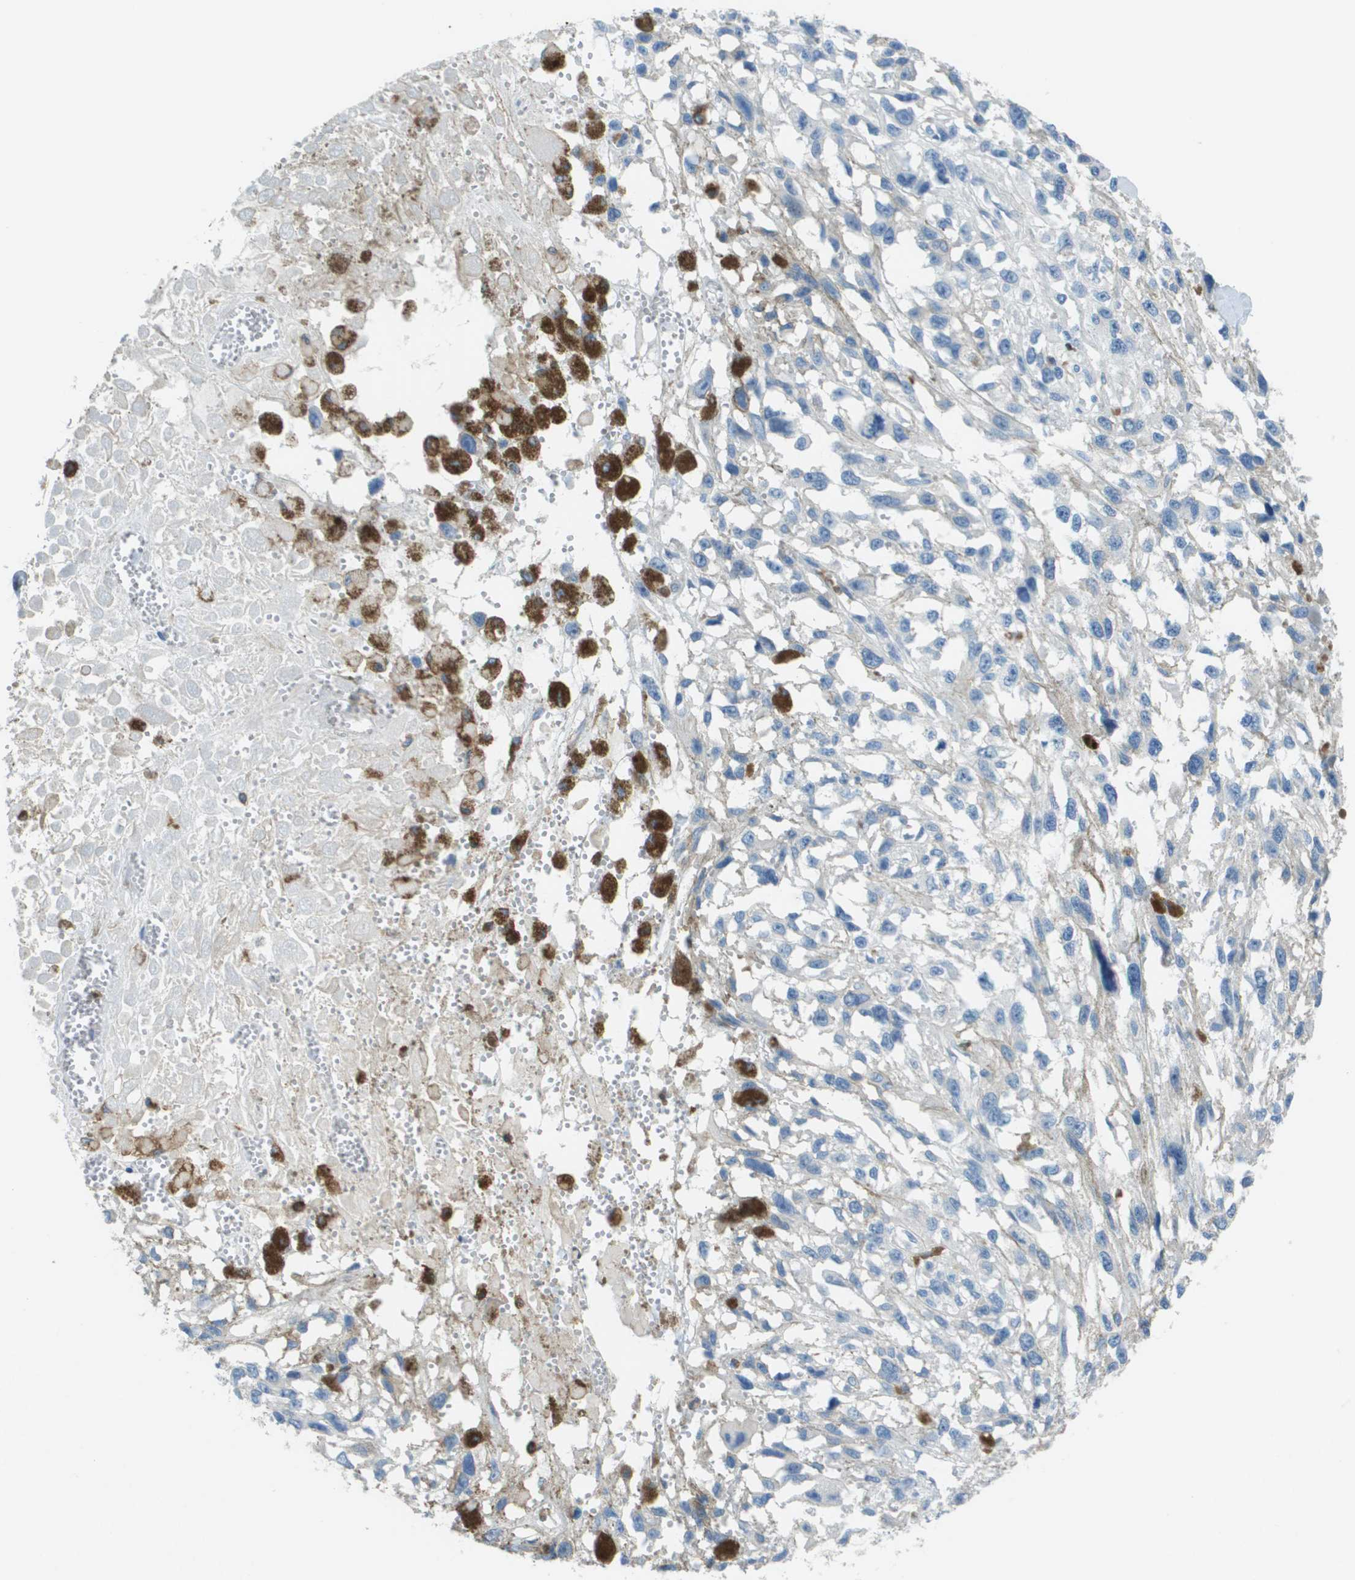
{"staining": {"intensity": "negative", "quantity": "none", "location": "none"}, "tissue": "melanoma", "cell_type": "Tumor cells", "image_type": "cancer", "snomed": [{"axis": "morphology", "description": "Malignant melanoma, Metastatic site"}, {"axis": "topography", "description": "Lymph node"}], "caption": "DAB (3,3'-diaminobenzidine) immunohistochemical staining of melanoma displays no significant expression in tumor cells. (Brightfield microscopy of DAB (3,3'-diaminobenzidine) immunohistochemistry at high magnification).", "gene": "APBB1IP", "patient": {"sex": "male", "age": 59}}